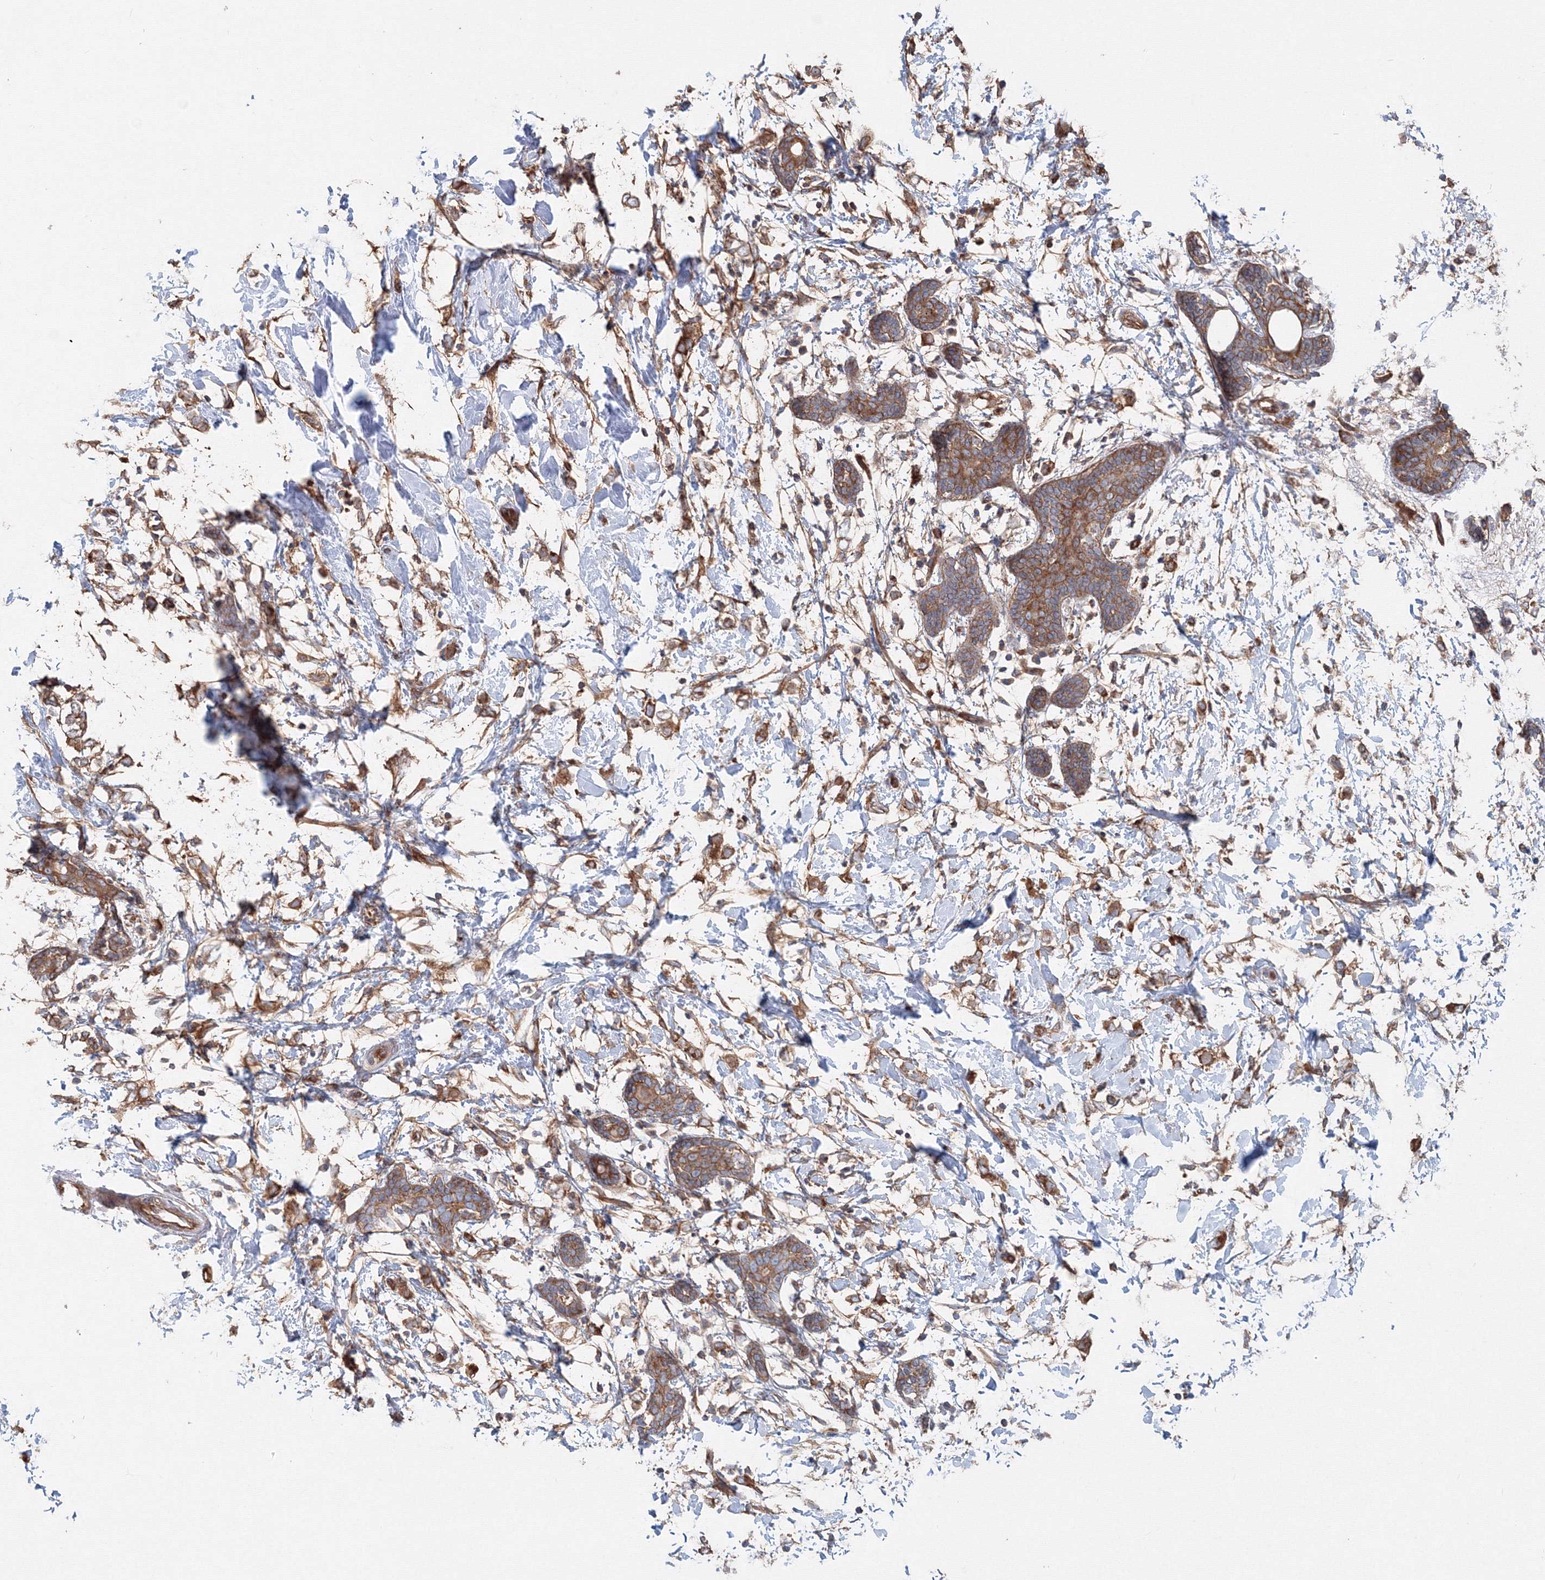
{"staining": {"intensity": "moderate", "quantity": ">75%", "location": "cytoplasmic/membranous"}, "tissue": "breast cancer", "cell_type": "Tumor cells", "image_type": "cancer", "snomed": [{"axis": "morphology", "description": "Normal tissue, NOS"}, {"axis": "morphology", "description": "Lobular carcinoma"}, {"axis": "topography", "description": "Breast"}], "caption": "This is a micrograph of immunohistochemistry staining of lobular carcinoma (breast), which shows moderate staining in the cytoplasmic/membranous of tumor cells.", "gene": "EXOC1", "patient": {"sex": "female", "age": 47}}